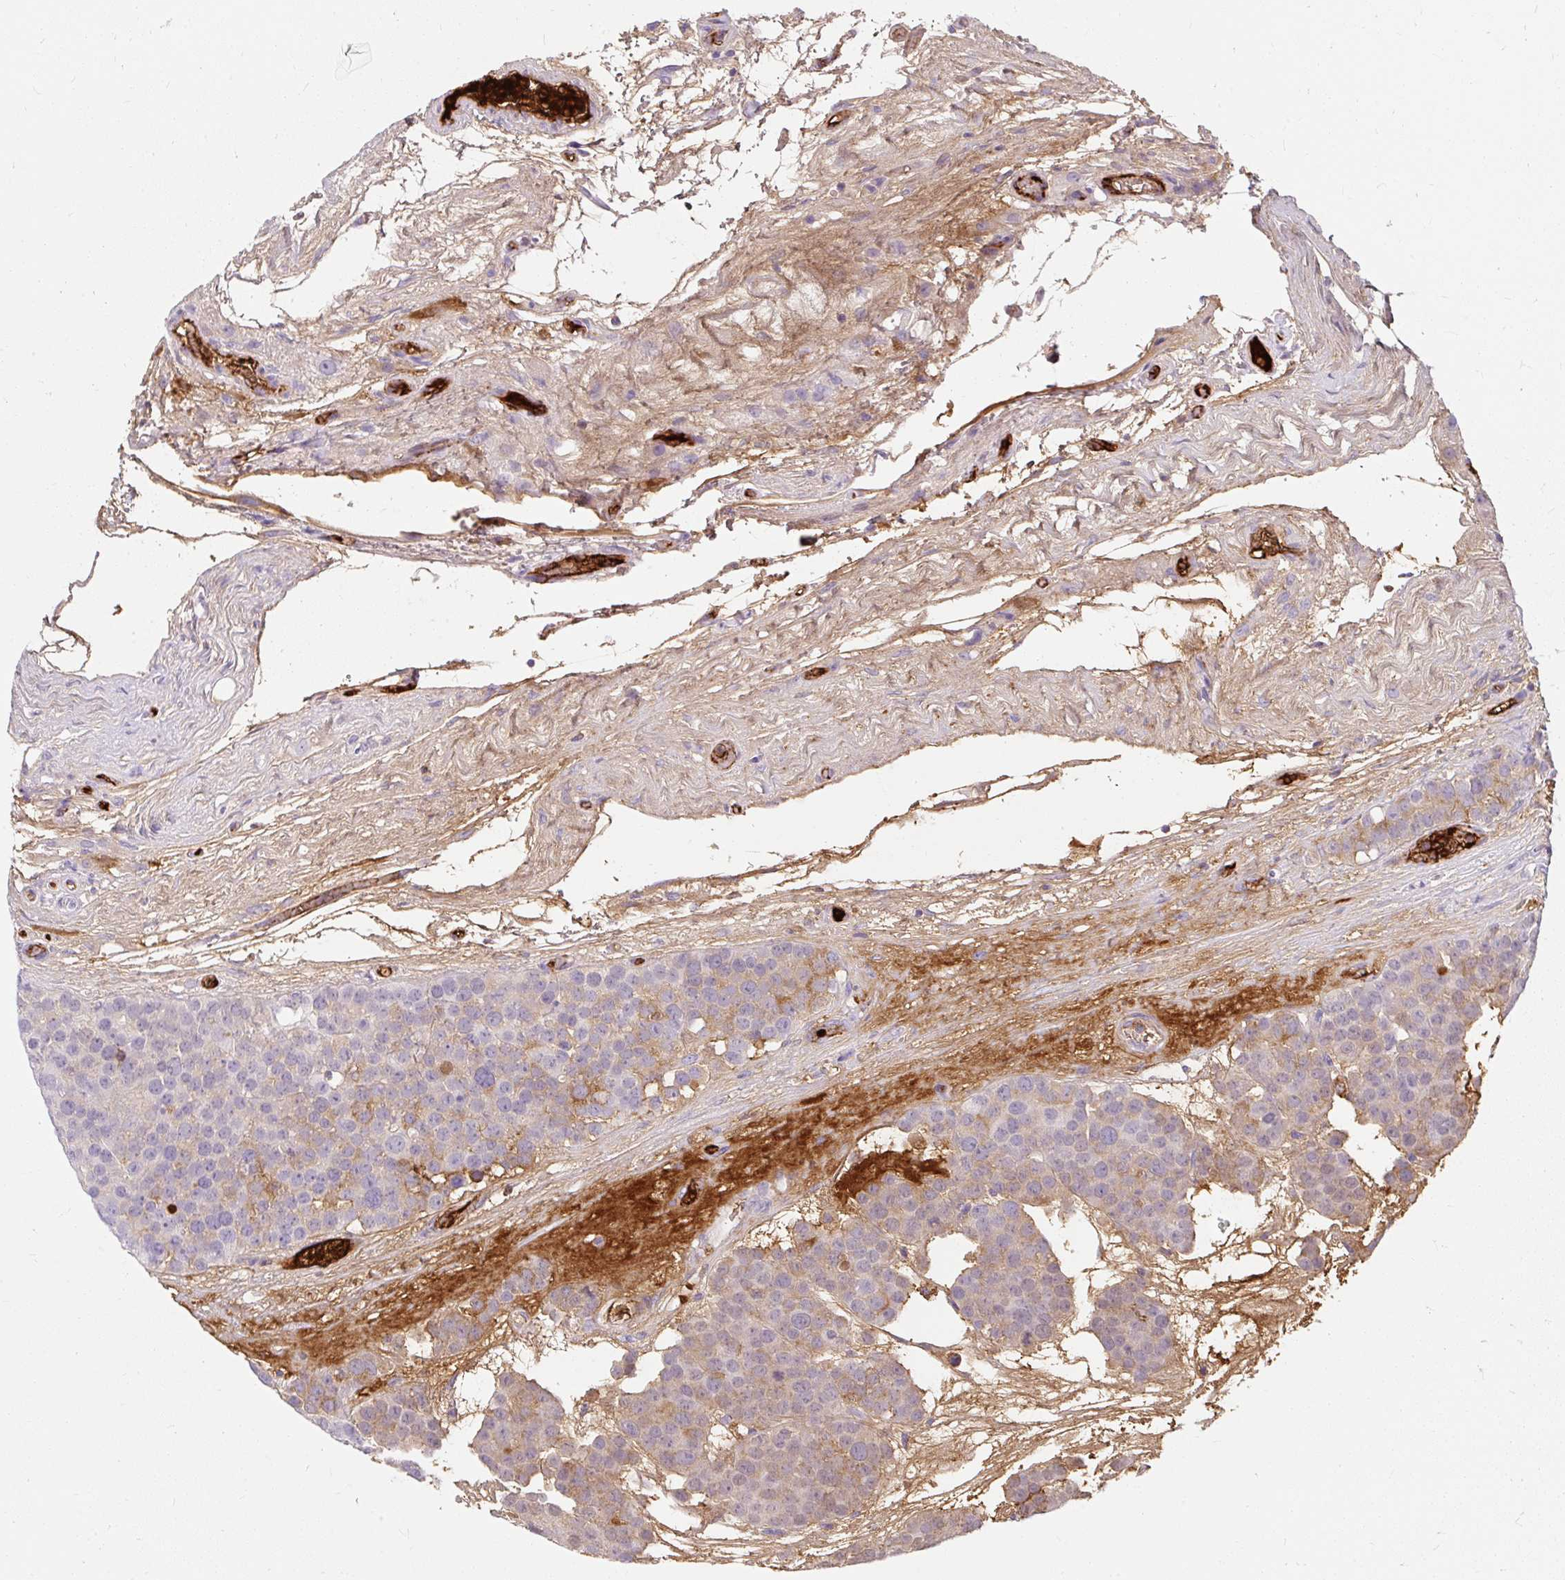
{"staining": {"intensity": "weak", "quantity": "25%-75%", "location": "cytoplasmic/membranous"}, "tissue": "testis cancer", "cell_type": "Tumor cells", "image_type": "cancer", "snomed": [{"axis": "morphology", "description": "Seminoma, NOS"}, {"axis": "topography", "description": "Testis"}], "caption": "Testis cancer stained with a protein marker displays weak staining in tumor cells.", "gene": "APOC4-APOC2", "patient": {"sex": "male", "age": 71}}